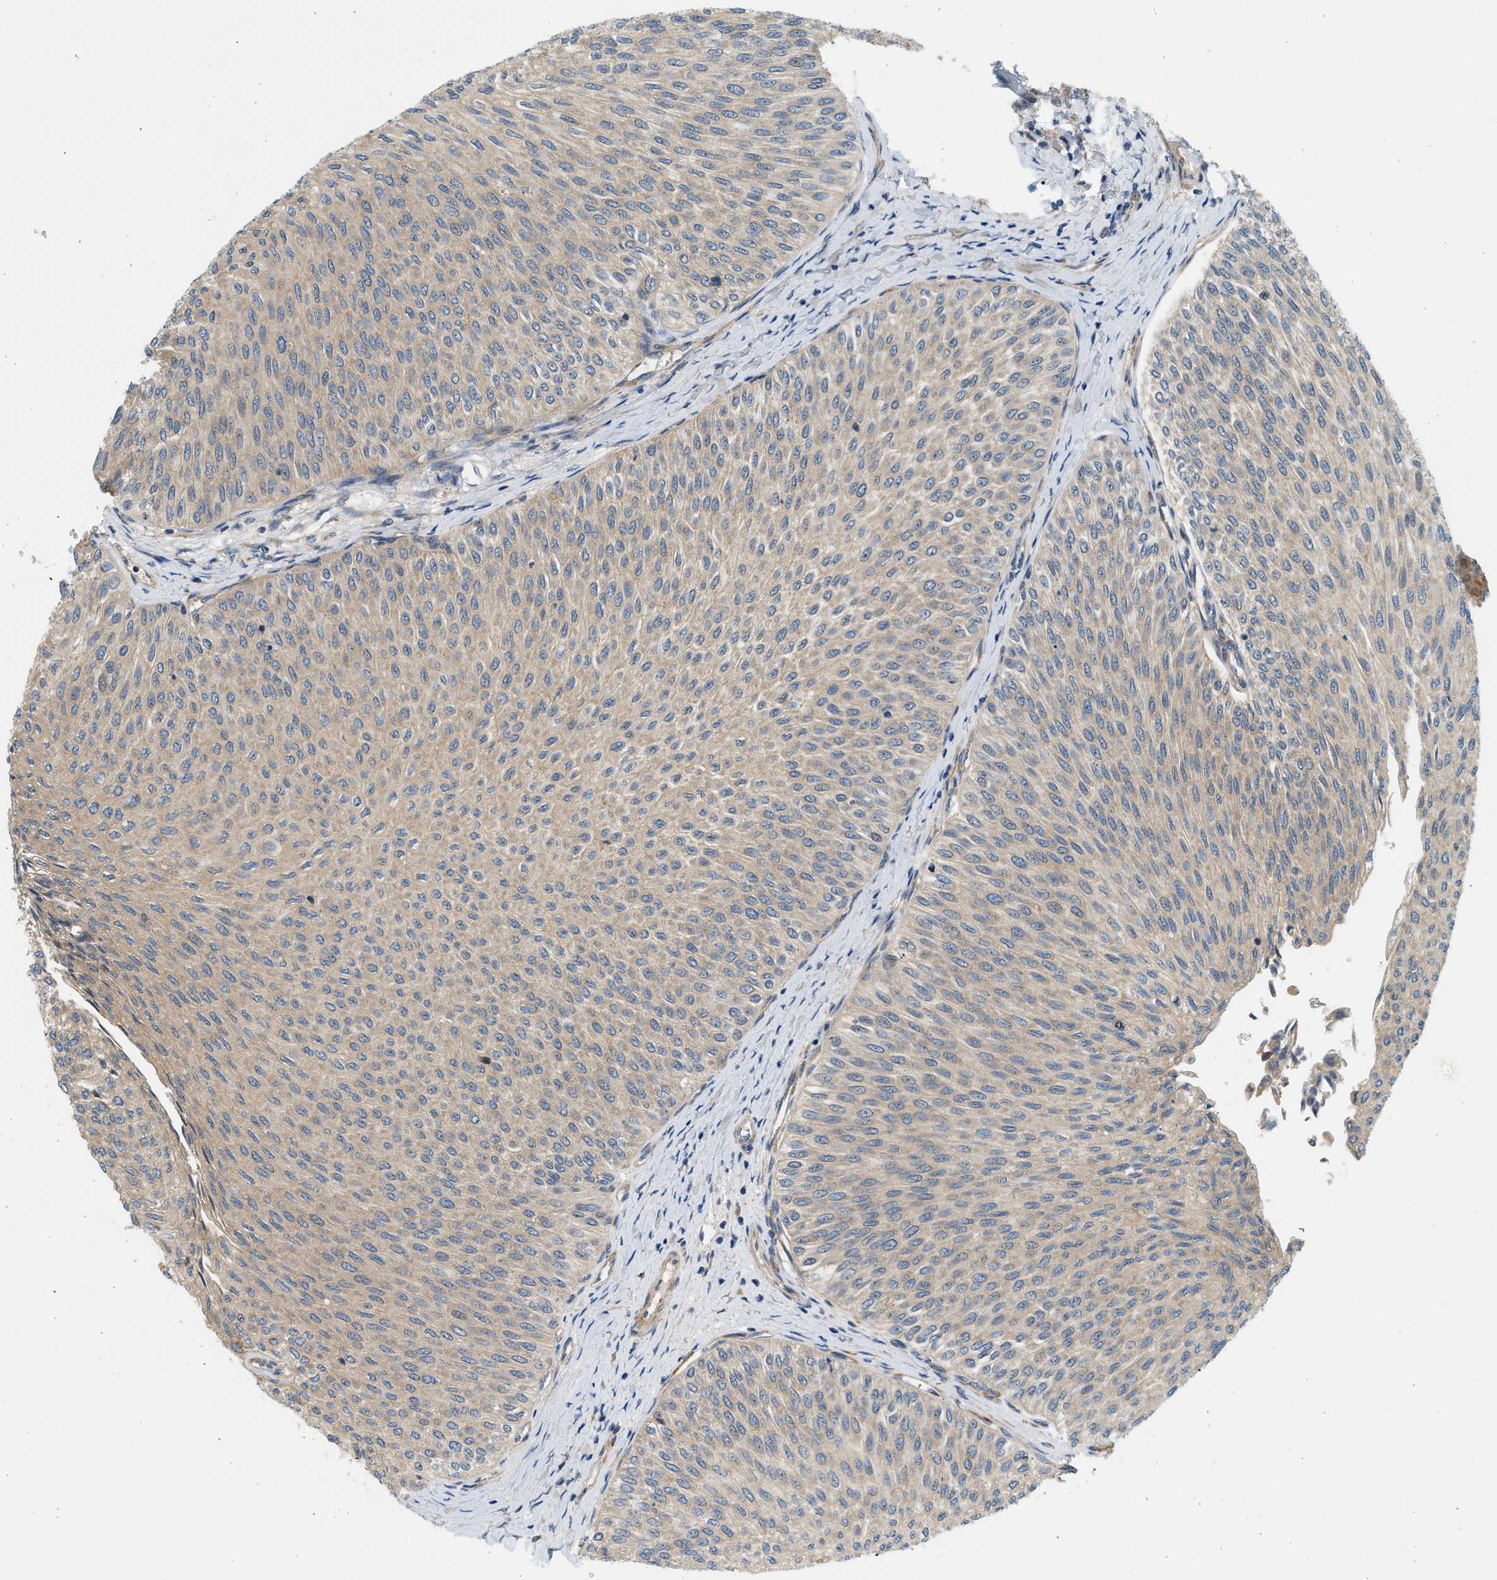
{"staining": {"intensity": "weak", "quantity": ">75%", "location": "cytoplasmic/membranous"}, "tissue": "urothelial cancer", "cell_type": "Tumor cells", "image_type": "cancer", "snomed": [{"axis": "morphology", "description": "Urothelial carcinoma, Low grade"}, {"axis": "topography", "description": "Urinary bladder"}], "caption": "Human low-grade urothelial carcinoma stained with a brown dye displays weak cytoplasmic/membranous positive staining in about >75% of tumor cells.", "gene": "KDELR2", "patient": {"sex": "male", "age": 78}}